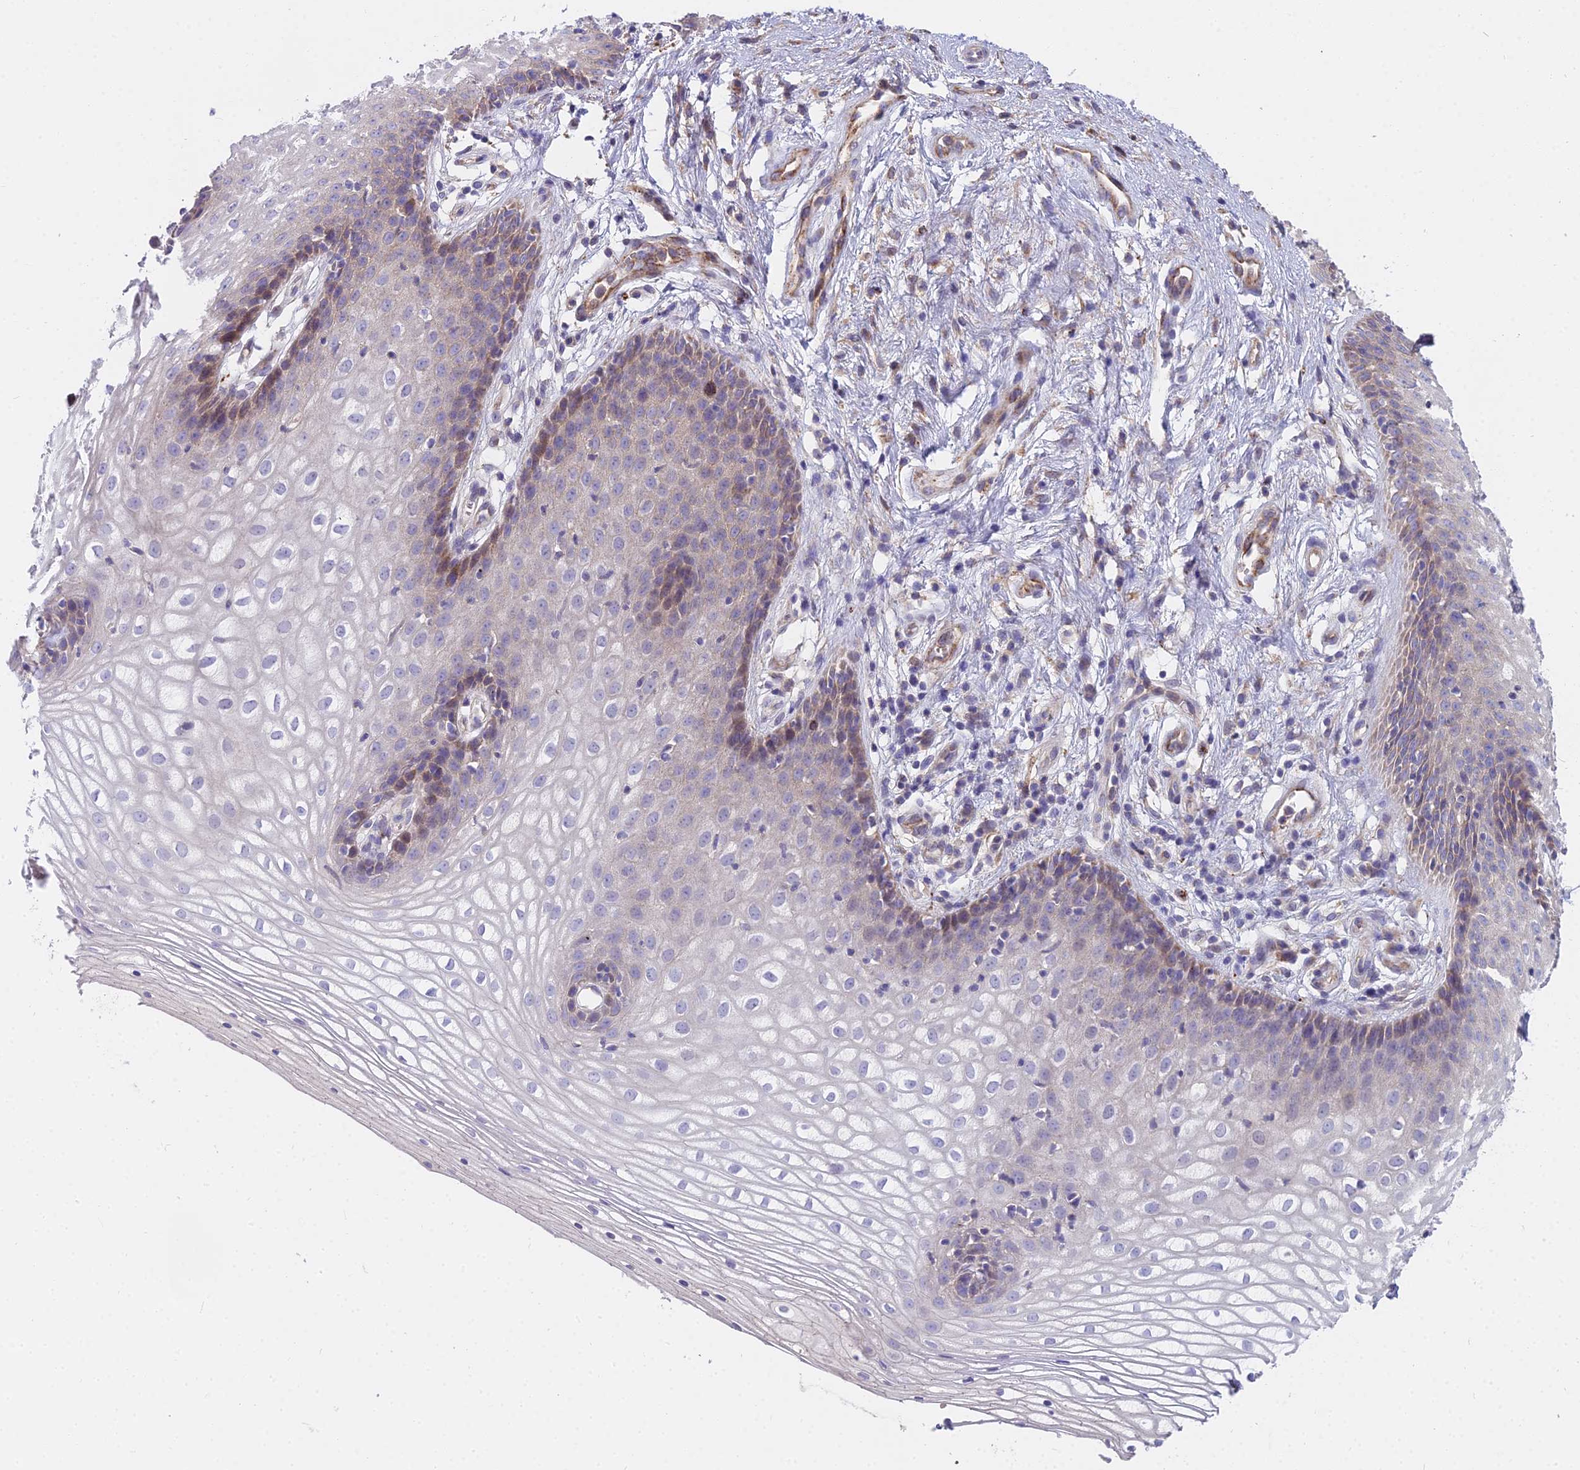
{"staining": {"intensity": "moderate", "quantity": "<25%", "location": "cytoplasmic/membranous"}, "tissue": "vagina", "cell_type": "Squamous epithelial cells", "image_type": "normal", "snomed": [{"axis": "morphology", "description": "Normal tissue, NOS"}, {"axis": "topography", "description": "Vagina"}], "caption": "A high-resolution histopathology image shows immunohistochemistry (IHC) staining of benign vagina, which shows moderate cytoplasmic/membranous positivity in about <25% of squamous epithelial cells.", "gene": "FRMPD1", "patient": {"sex": "female", "age": 34}}